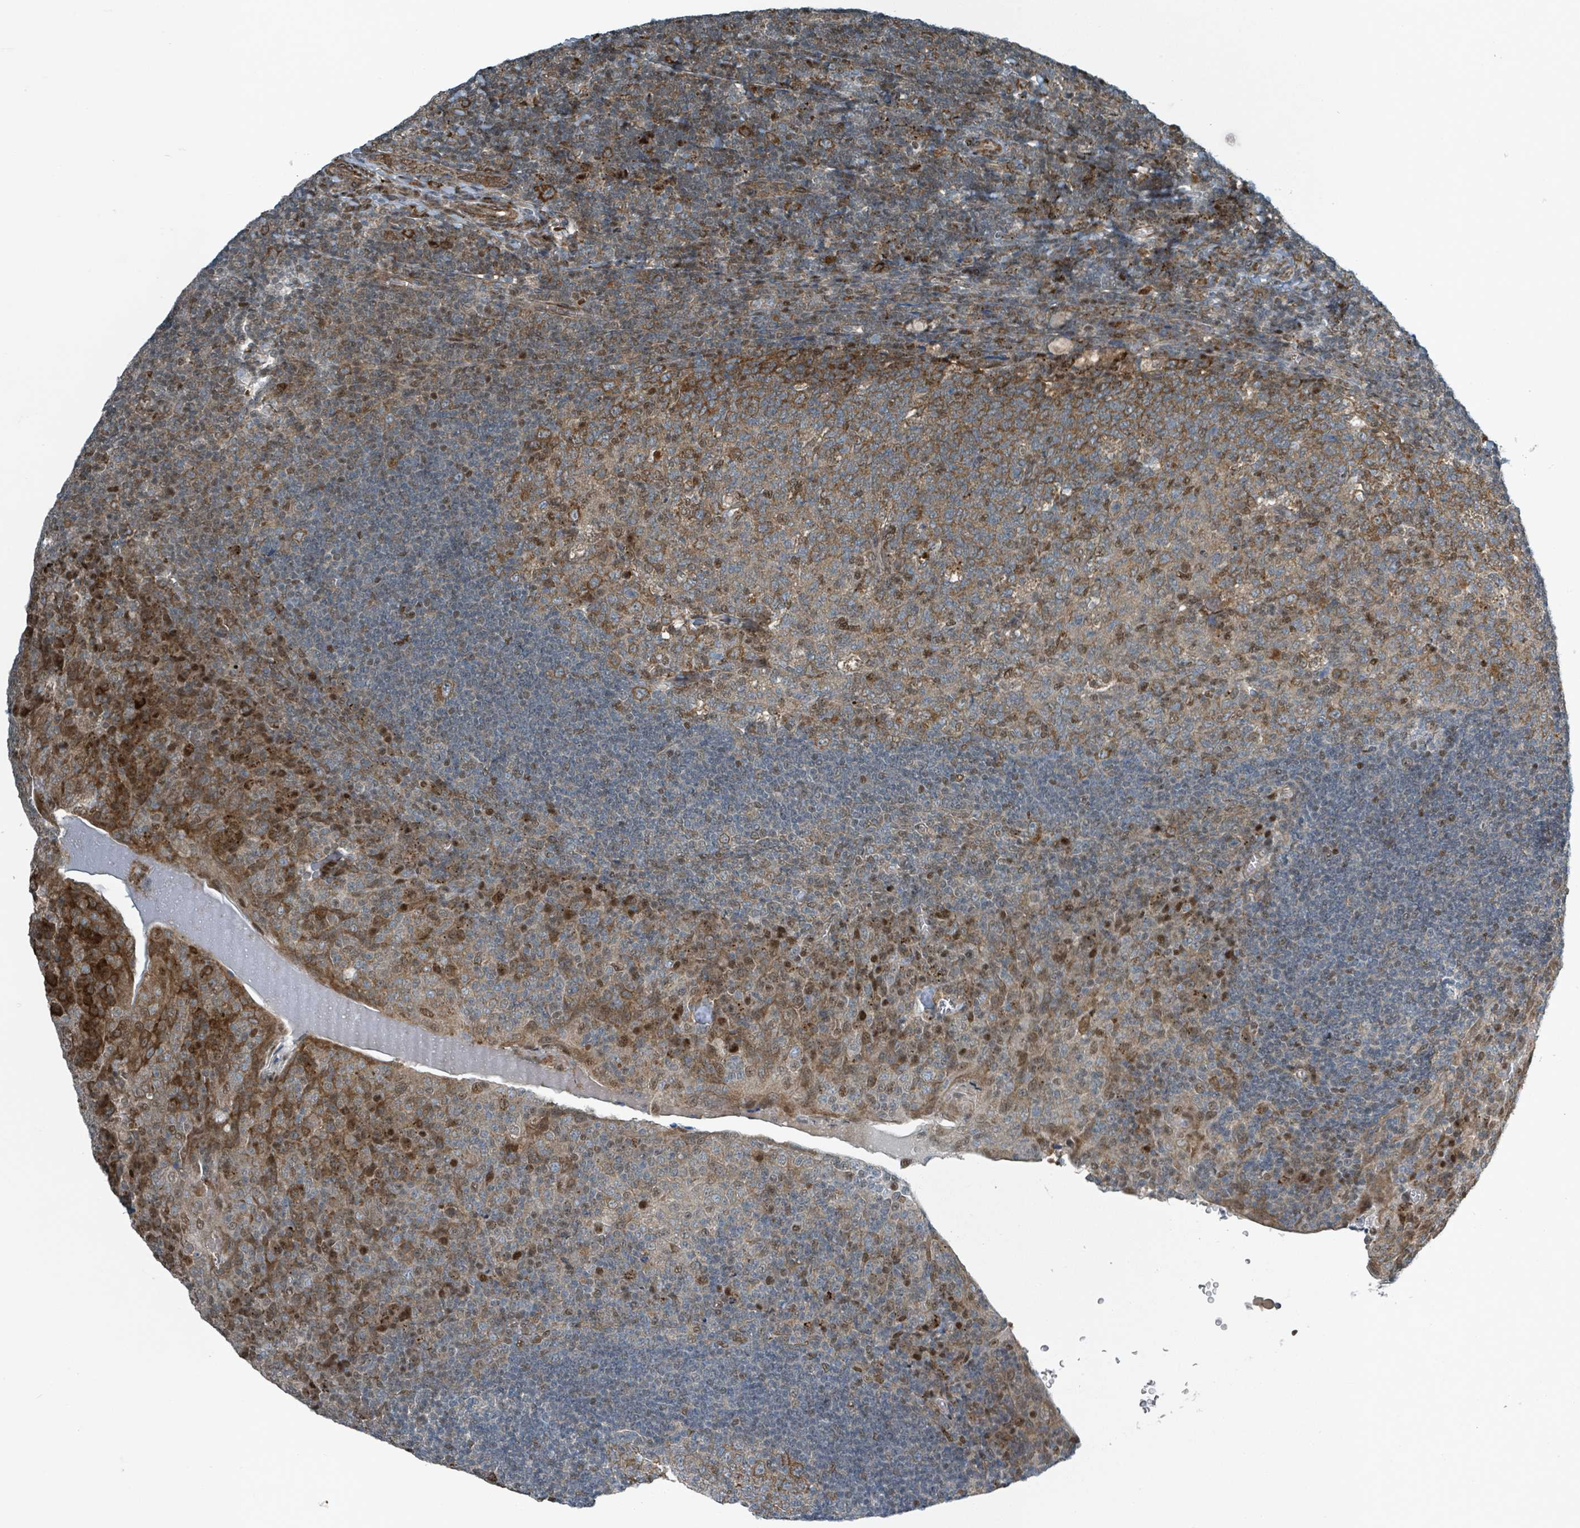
{"staining": {"intensity": "moderate", "quantity": "25%-75%", "location": "cytoplasmic/membranous,nuclear"}, "tissue": "tonsil", "cell_type": "Germinal center cells", "image_type": "normal", "snomed": [{"axis": "morphology", "description": "Normal tissue, NOS"}, {"axis": "topography", "description": "Tonsil"}], "caption": "High-magnification brightfield microscopy of benign tonsil stained with DAB (3,3'-diaminobenzidine) (brown) and counterstained with hematoxylin (blue). germinal center cells exhibit moderate cytoplasmic/membranous,nuclear positivity is seen in approximately25%-75% of cells. (DAB IHC with brightfield microscopy, high magnification).", "gene": "RHPN2", "patient": {"sex": "male", "age": 17}}